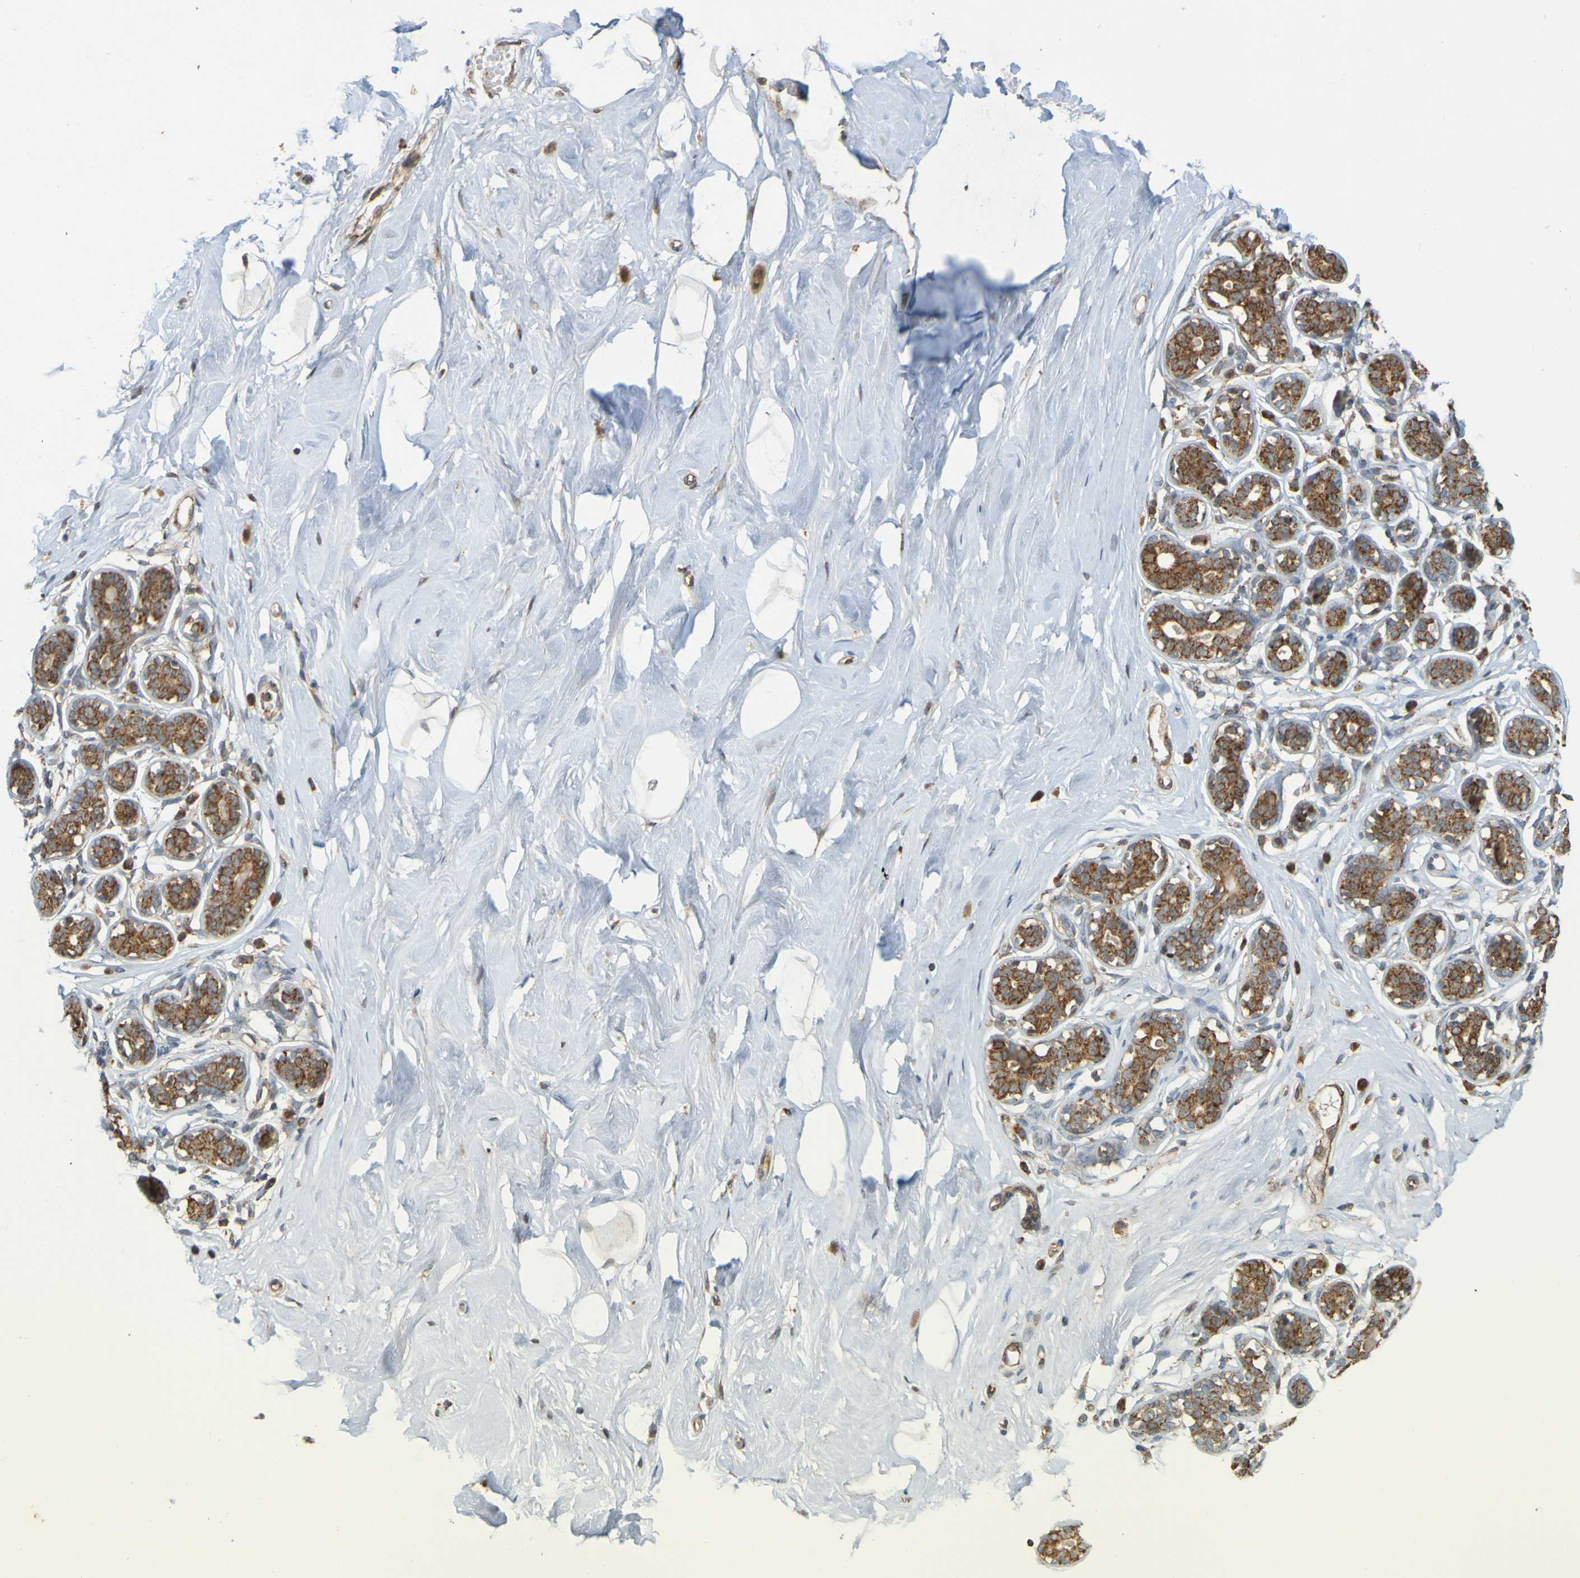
{"staining": {"intensity": "negative", "quantity": "none", "location": "none"}, "tissue": "breast", "cell_type": "Adipocytes", "image_type": "normal", "snomed": [{"axis": "morphology", "description": "Normal tissue, NOS"}, {"axis": "topography", "description": "Breast"}], "caption": "The immunohistochemistry image has no significant expression in adipocytes of breast.", "gene": "TMBIM1", "patient": {"sex": "female", "age": 23}}